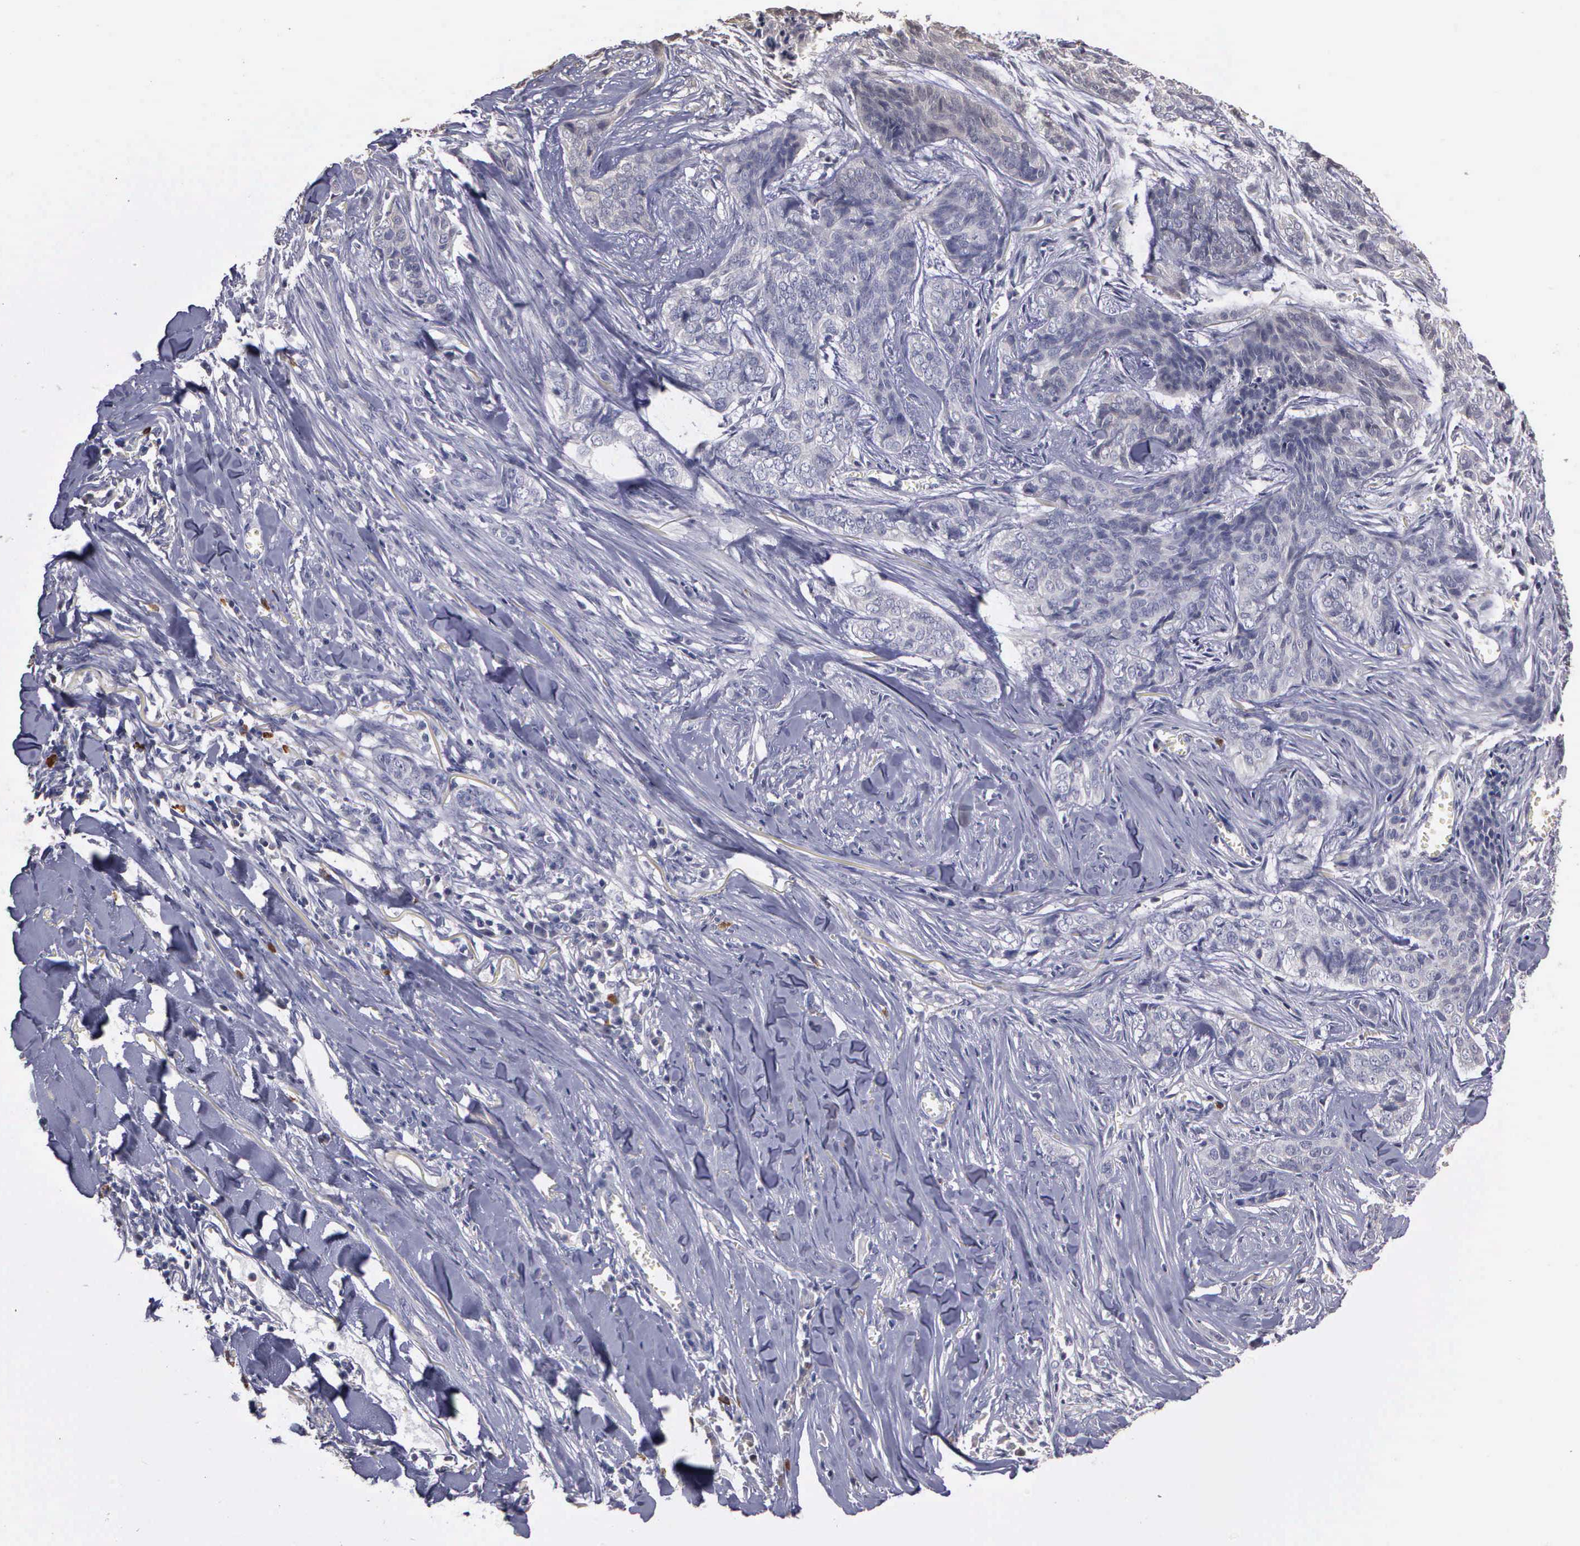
{"staining": {"intensity": "negative", "quantity": "none", "location": "none"}, "tissue": "skin cancer", "cell_type": "Tumor cells", "image_type": "cancer", "snomed": [{"axis": "morphology", "description": "Normal tissue, NOS"}, {"axis": "morphology", "description": "Basal cell carcinoma"}, {"axis": "topography", "description": "Skin"}], "caption": "A photomicrograph of skin cancer stained for a protein shows no brown staining in tumor cells. (DAB immunohistochemistry visualized using brightfield microscopy, high magnification).", "gene": "ENO3", "patient": {"sex": "female", "age": 65}}